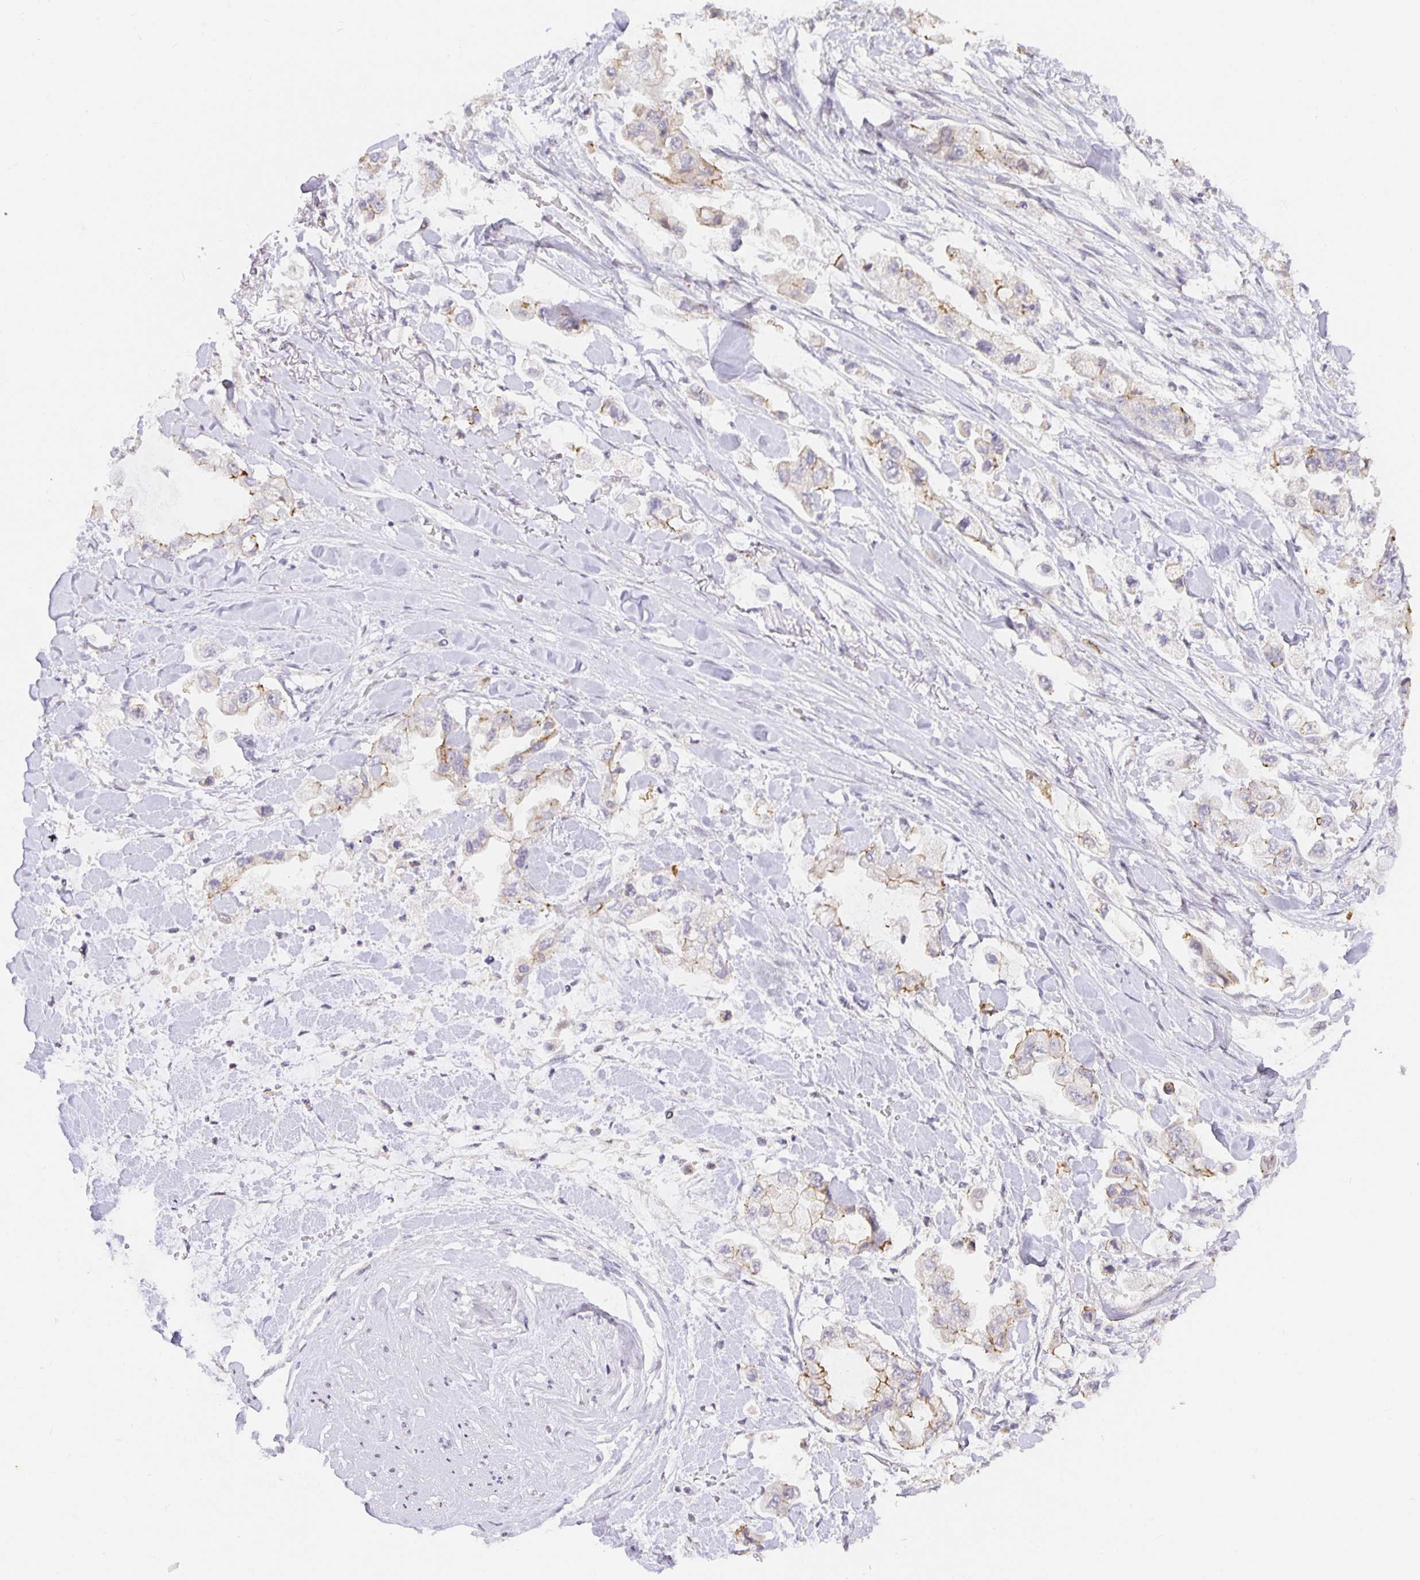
{"staining": {"intensity": "weak", "quantity": "<25%", "location": "cytoplasmic/membranous"}, "tissue": "stomach cancer", "cell_type": "Tumor cells", "image_type": "cancer", "snomed": [{"axis": "morphology", "description": "Adenocarcinoma, NOS"}, {"axis": "topography", "description": "Stomach"}], "caption": "This is a histopathology image of IHC staining of stomach adenocarcinoma, which shows no positivity in tumor cells. (DAB immunohistochemistry (IHC) with hematoxylin counter stain).", "gene": "TJP3", "patient": {"sex": "male", "age": 62}}